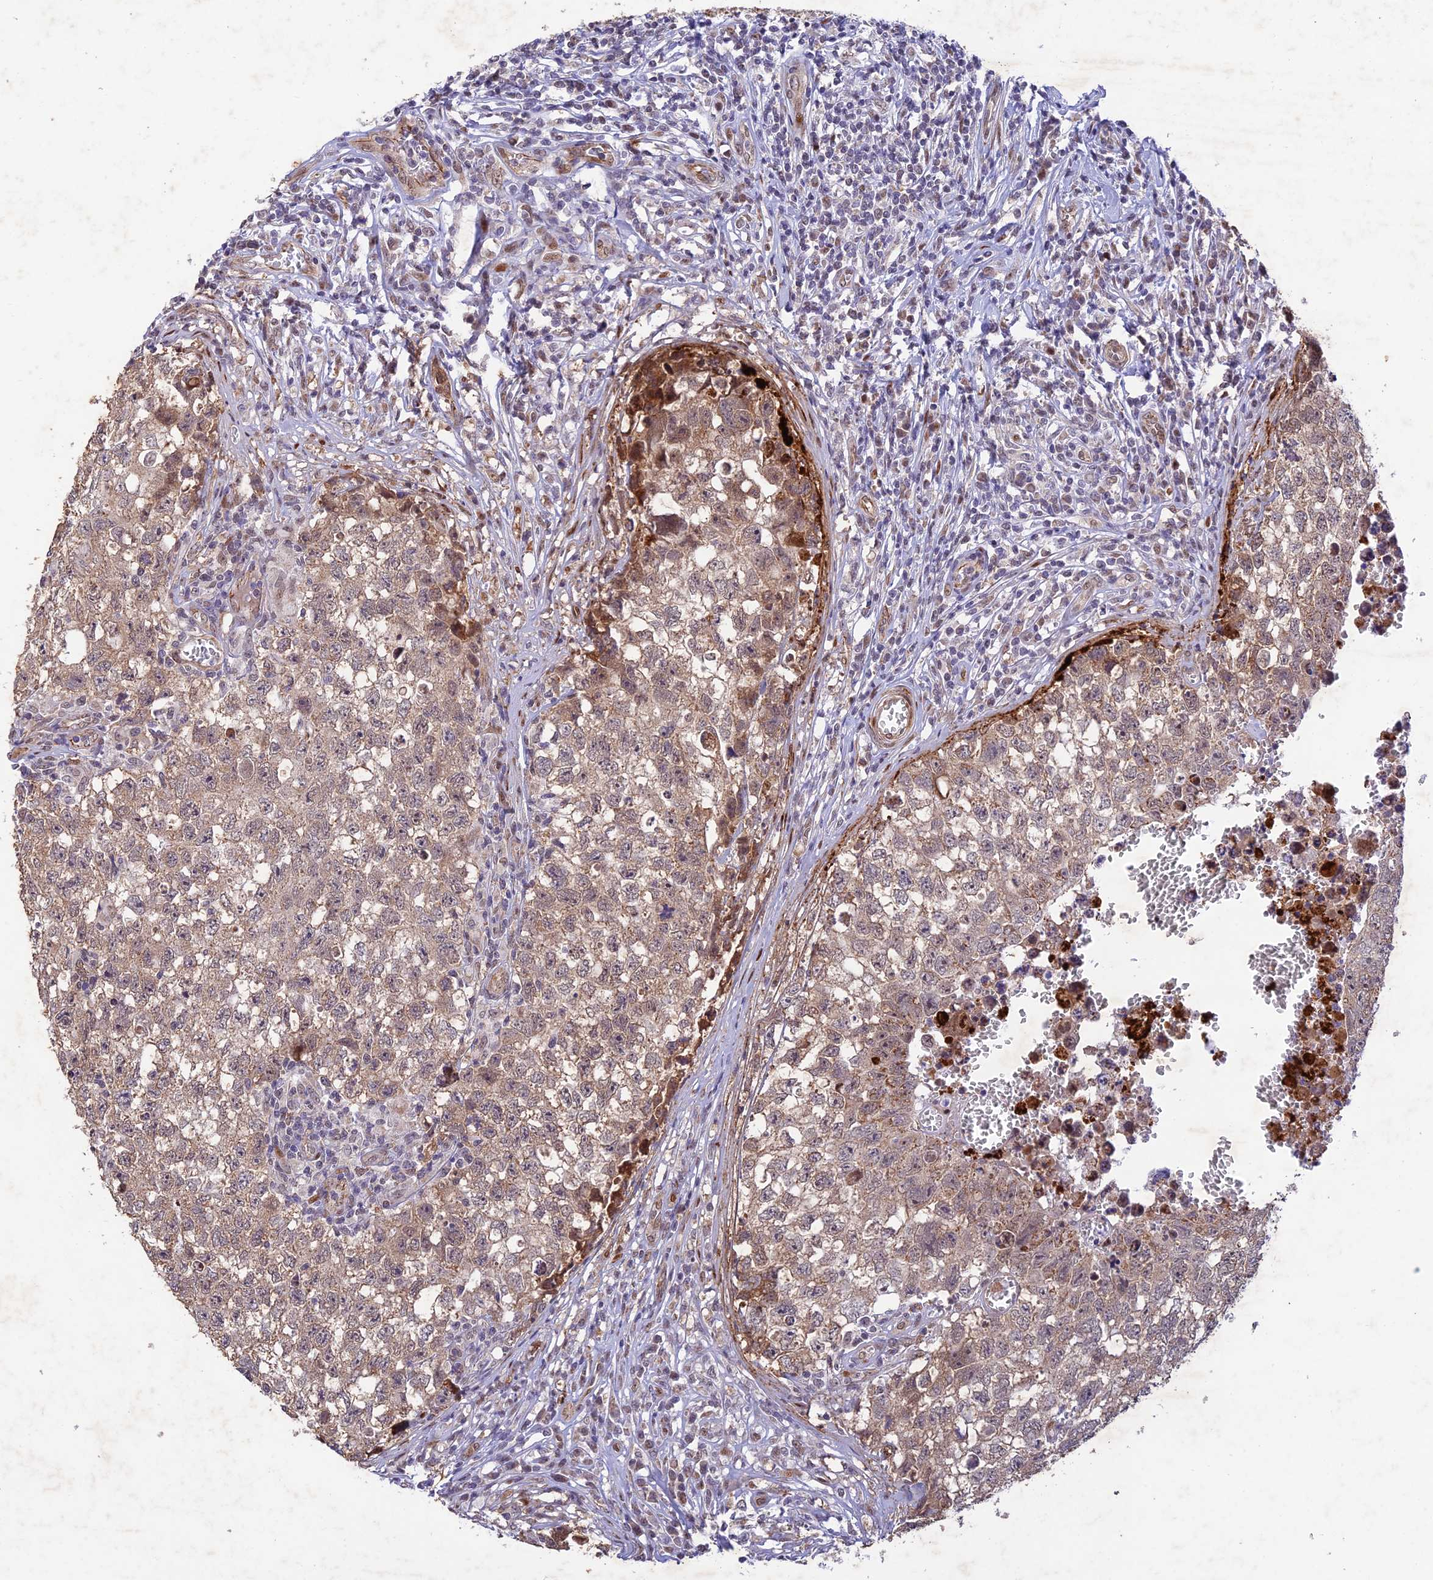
{"staining": {"intensity": "weak", "quantity": "25%-75%", "location": "cytoplasmic/membranous"}, "tissue": "testis cancer", "cell_type": "Tumor cells", "image_type": "cancer", "snomed": [{"axis": "morphology", "description": "Seminoma, NOS"}, {"axis": "morphology", "description": "Carcinoma, Embryonal, NOS"}, {"axis": "topography", "description": "Testis"}], "caption": "A high-resolution photomicrograph shows immunohistochemistry staining of testis embryonal carcinoma, which exhibits weak cytoplasmic/membranous expression in approximately 25%-75% of tumor cells.", "gene": "WDR55", "patient": {"sex": "male", "age": 29}}